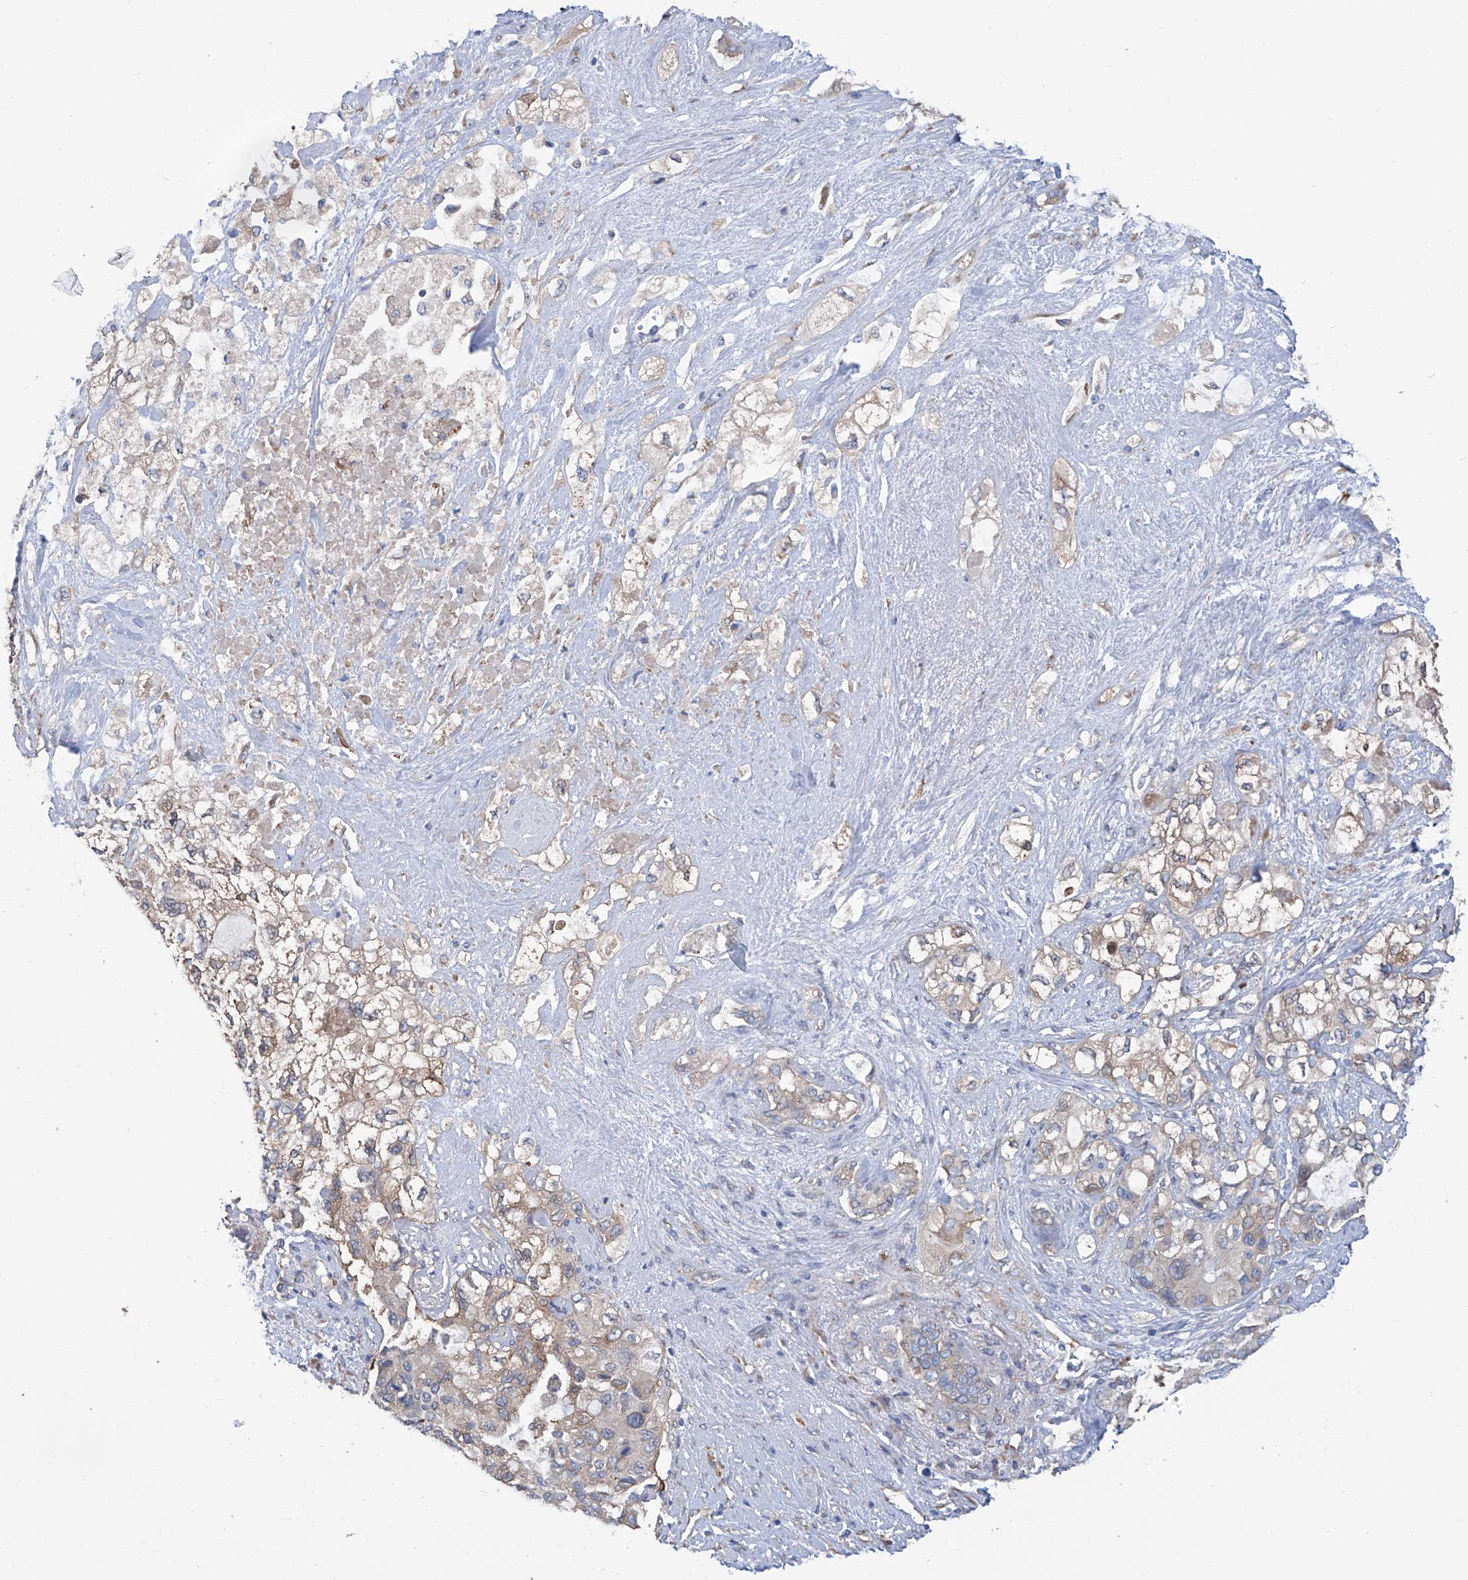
{"staining": {"intensity": "weak", "quantity": "<25%", "location": "cytoplasmic/membranous"}, "tissue": "pancreatic cancer", "cell_type": "Tumor cells", "image_type": "cancer", "snomed": [{"axis": "morphology", "description": "Adenocarcinoma, NOS"}, {"axis": "topography", "description": "Pancreas"}], "caption": "Immunohistochemistry (IHC) image of neoplastic tissue: human pancreatic cancer (adenocarcinoma) stained with DAB (3,3'-diaminobenzidine) shows no significant protein positivity in tumor cells.", "gene": "SMS", "patient": {"sex": "female", "age": 56}}